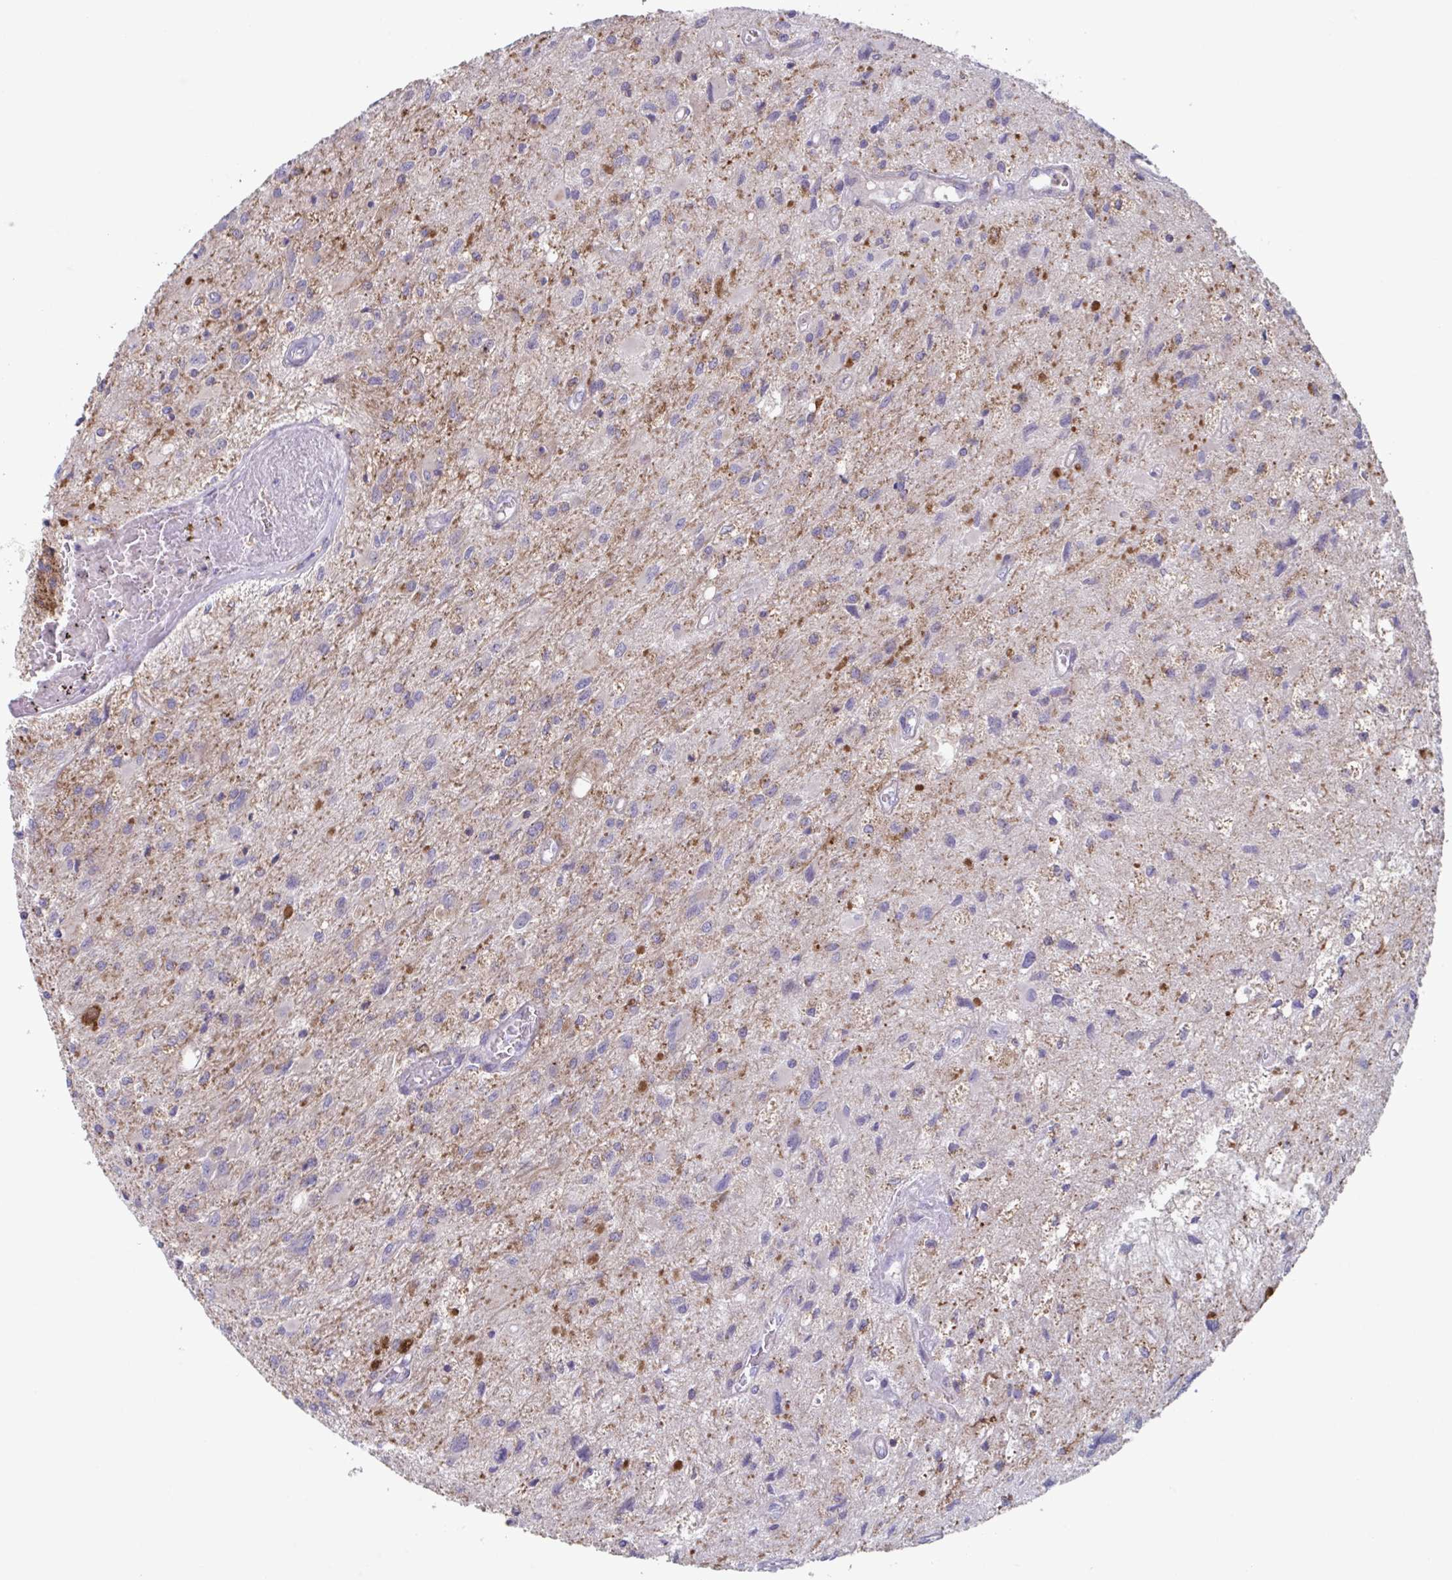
{"staining": {"intensity": "negative", "quantity": "none", "location": "none"}, "tissue": "glioma", "cell_type": "Tumor cells", "image_type": "cancer", "snomed": [{"axis": "morphology", "description": "Glioma, malignant, High grade"}, {"axis": "topography", "description": "Brain"}], "caption": "There is no significant expression in tumor cells of high-grade glioma (malignant). (IHC, brightfield microscopy, high magnification).", "gene": "NIPSNAP1", "patient": {"sex": "female", "age": 70}}